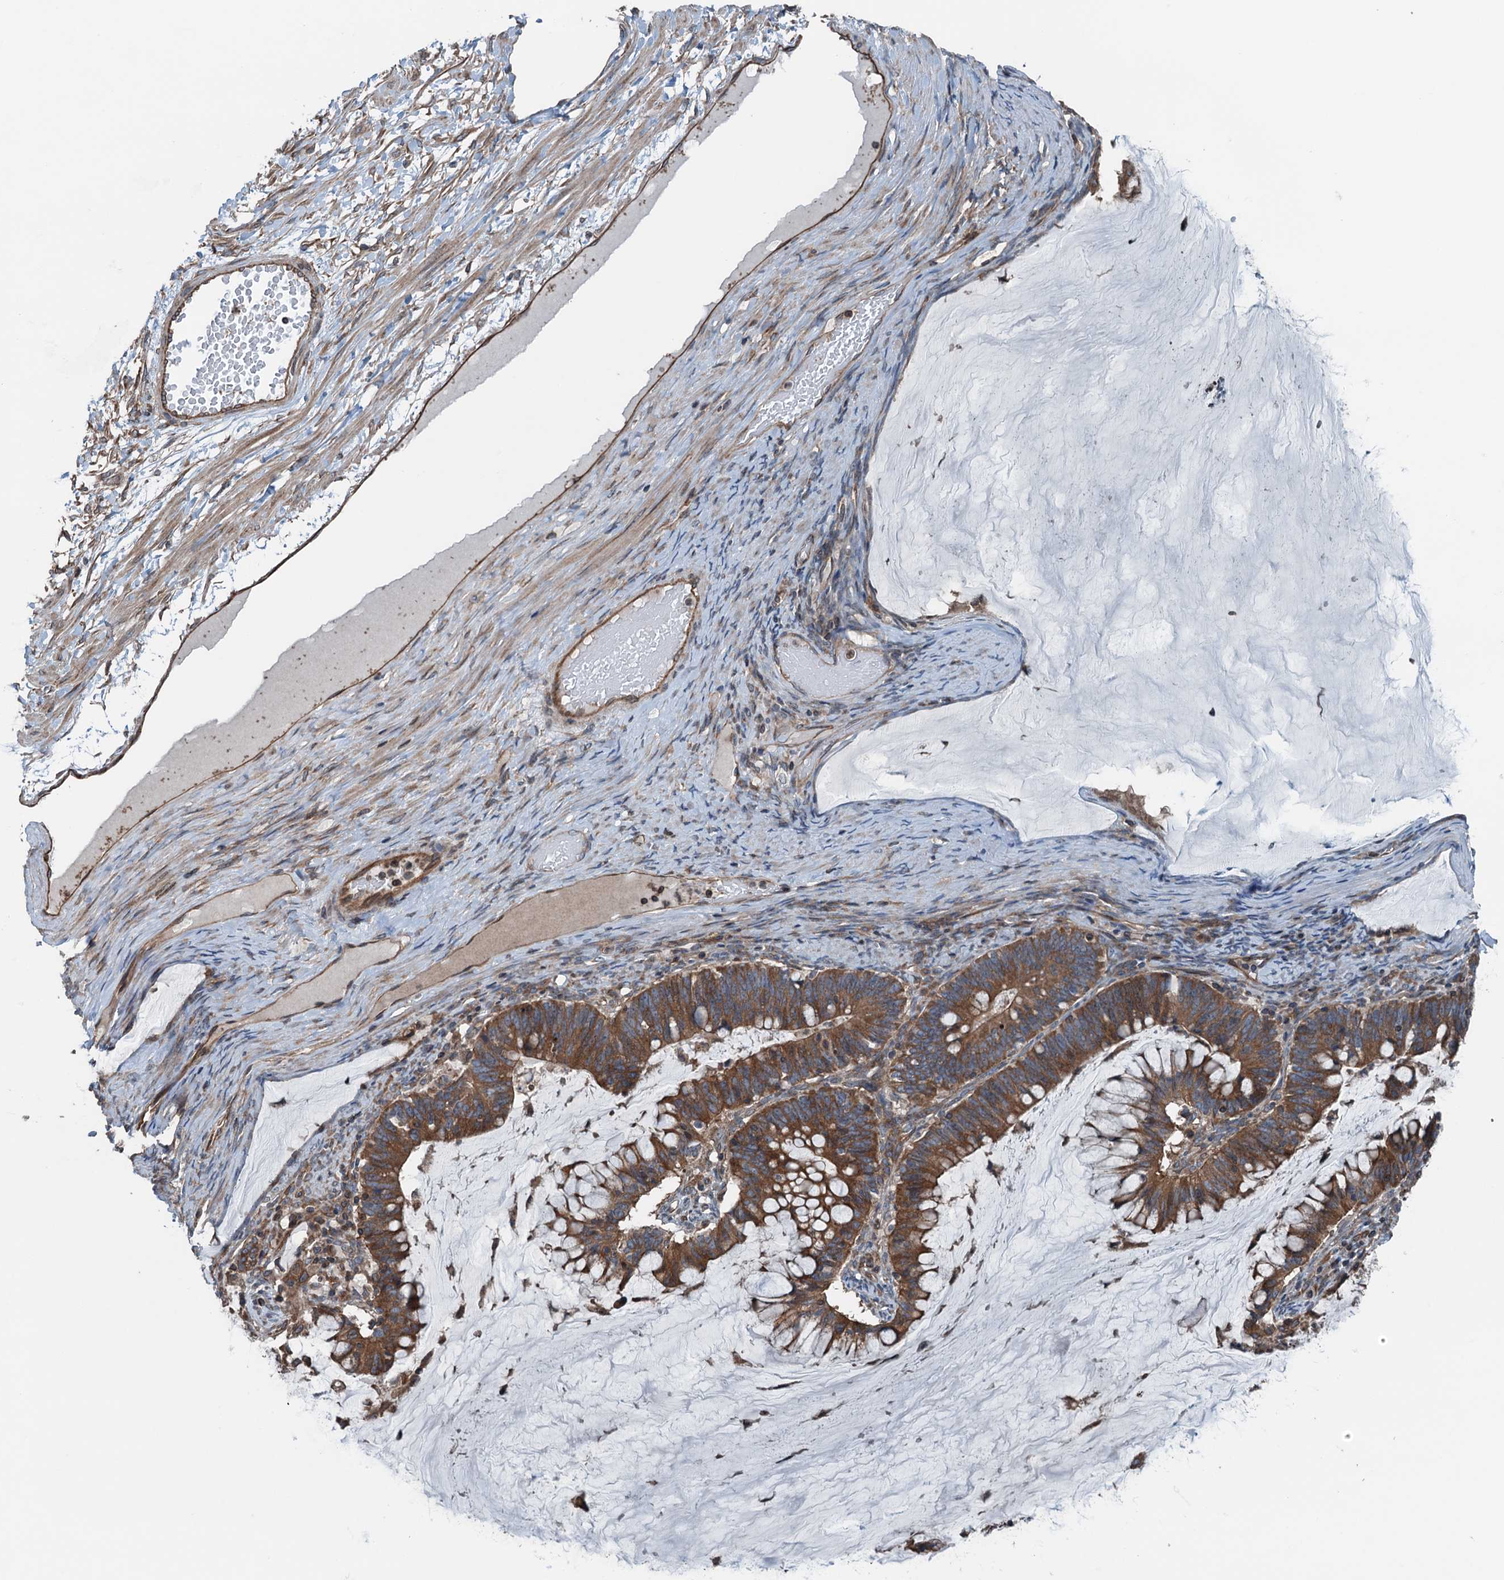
{"staining": {"intensity": "strong", "quantity": ">75%", "location": "cytoplasmic/membranous"}, "tissue": "ovarian cancer", "cell_type": "Tumor cells", "image_type": "cancer", "snomed": [{"axis": "morphology", "description": "Cystadenocarcinoma, mucinous, NOS"}, {"axis": "topography", "description": "Ovary"}], "caption": "Tumor cells exhibit high levels of strong cytoplasmic/membranous staining in about >75% of cells in human ovarian mucinous cystadenocarcinoma.", "gene": "TRAPPC8", "patient": {"sex": "female", "age": 61}}